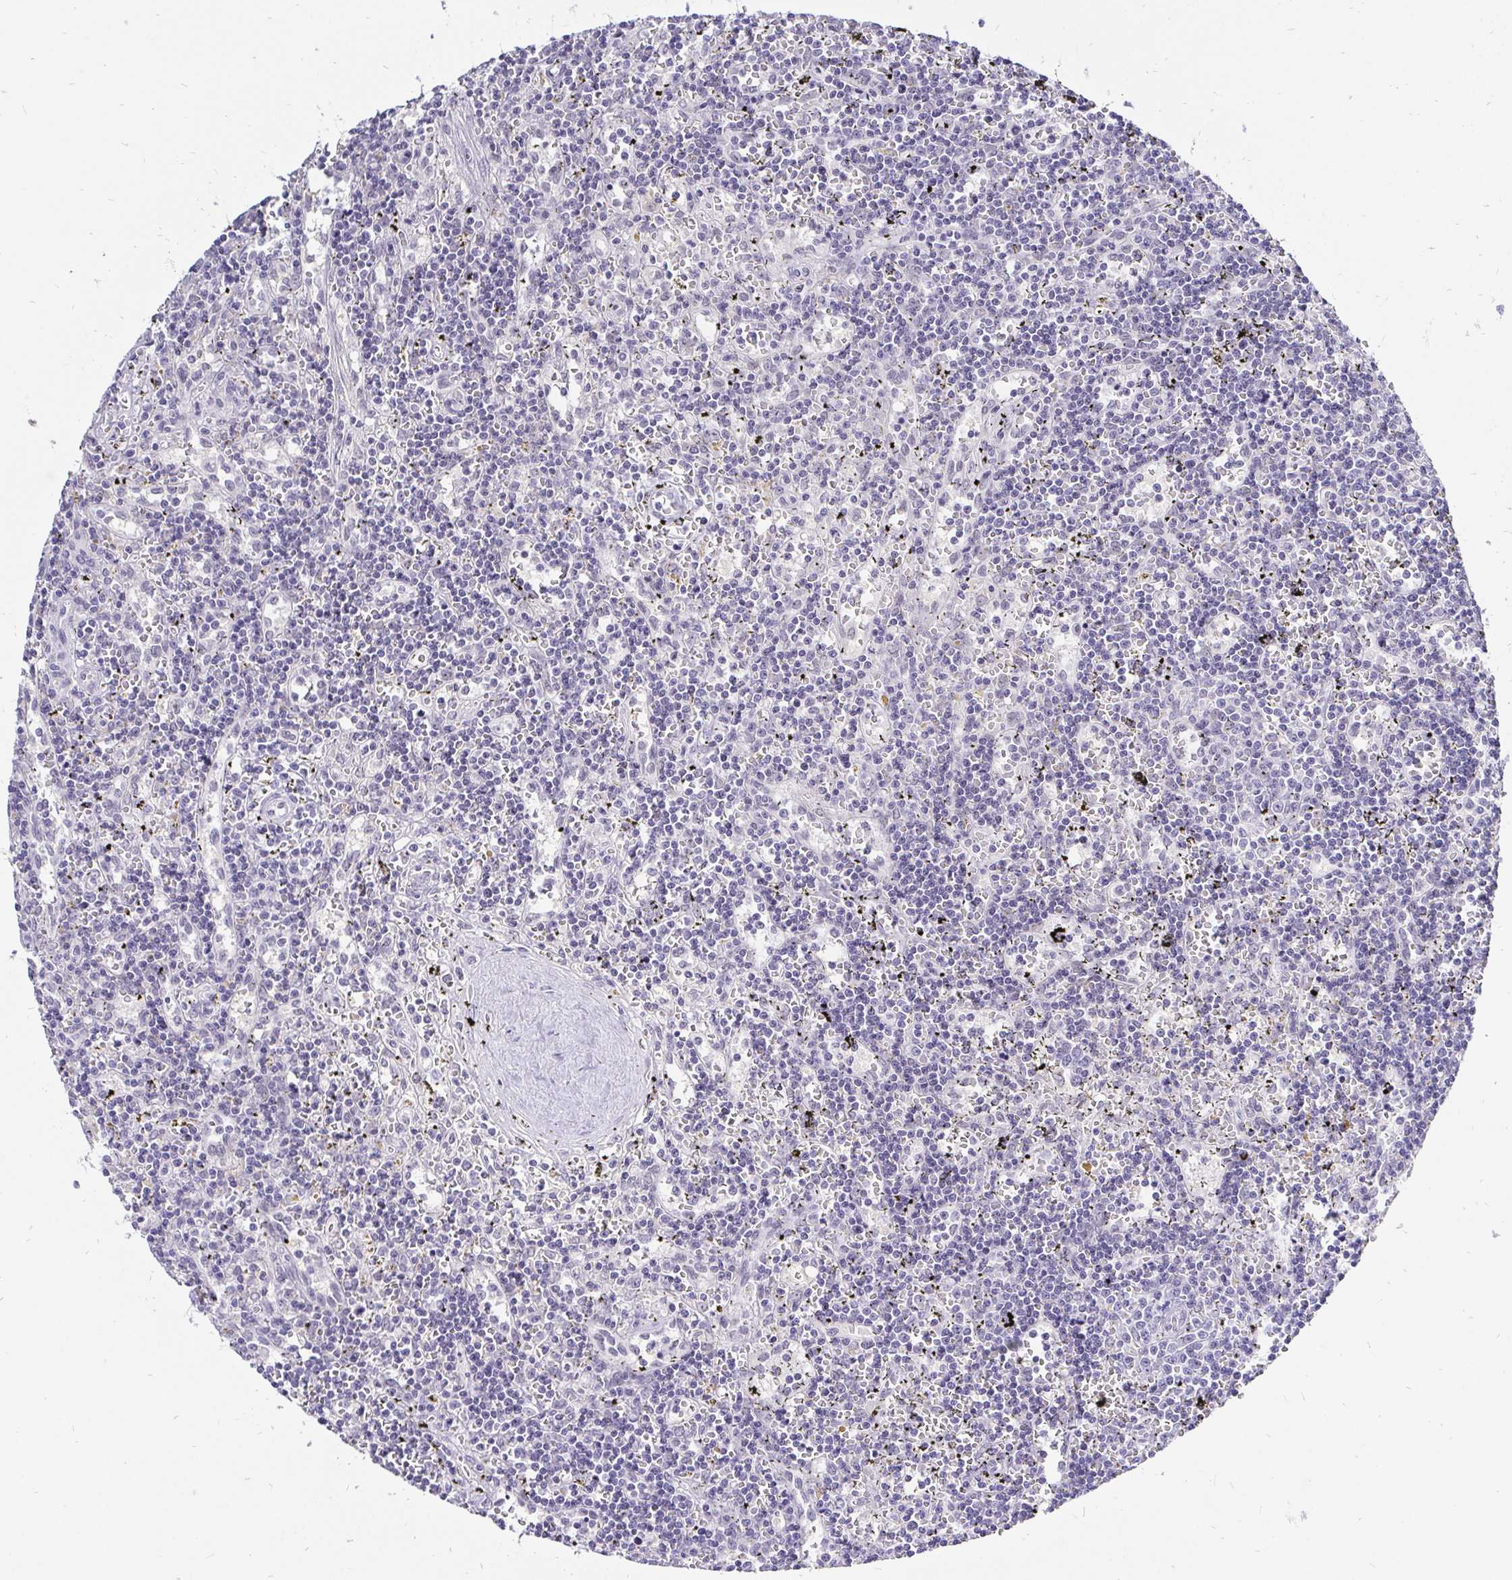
{"staining": {"intensity": "negative", "quantity": "none", "location": "none"}, "tissue": "lymphoma", "cell_type": "Tumor cells", "image_type": "cancer", "snomed": [{"axis": "morphology", "description": "Malignant lymphoma, non-Hodgkin's type, Low grade"}, {"axis": "topography", "description": "Spleen"}], "caption": "An image of low-grade malignant lymphoma, non-Hodgkin's type stained for a protein demonstrates no brown staining in tumor cells.", "gene": "ZNF860", "patient": {"sex": "male", "age": 60}}